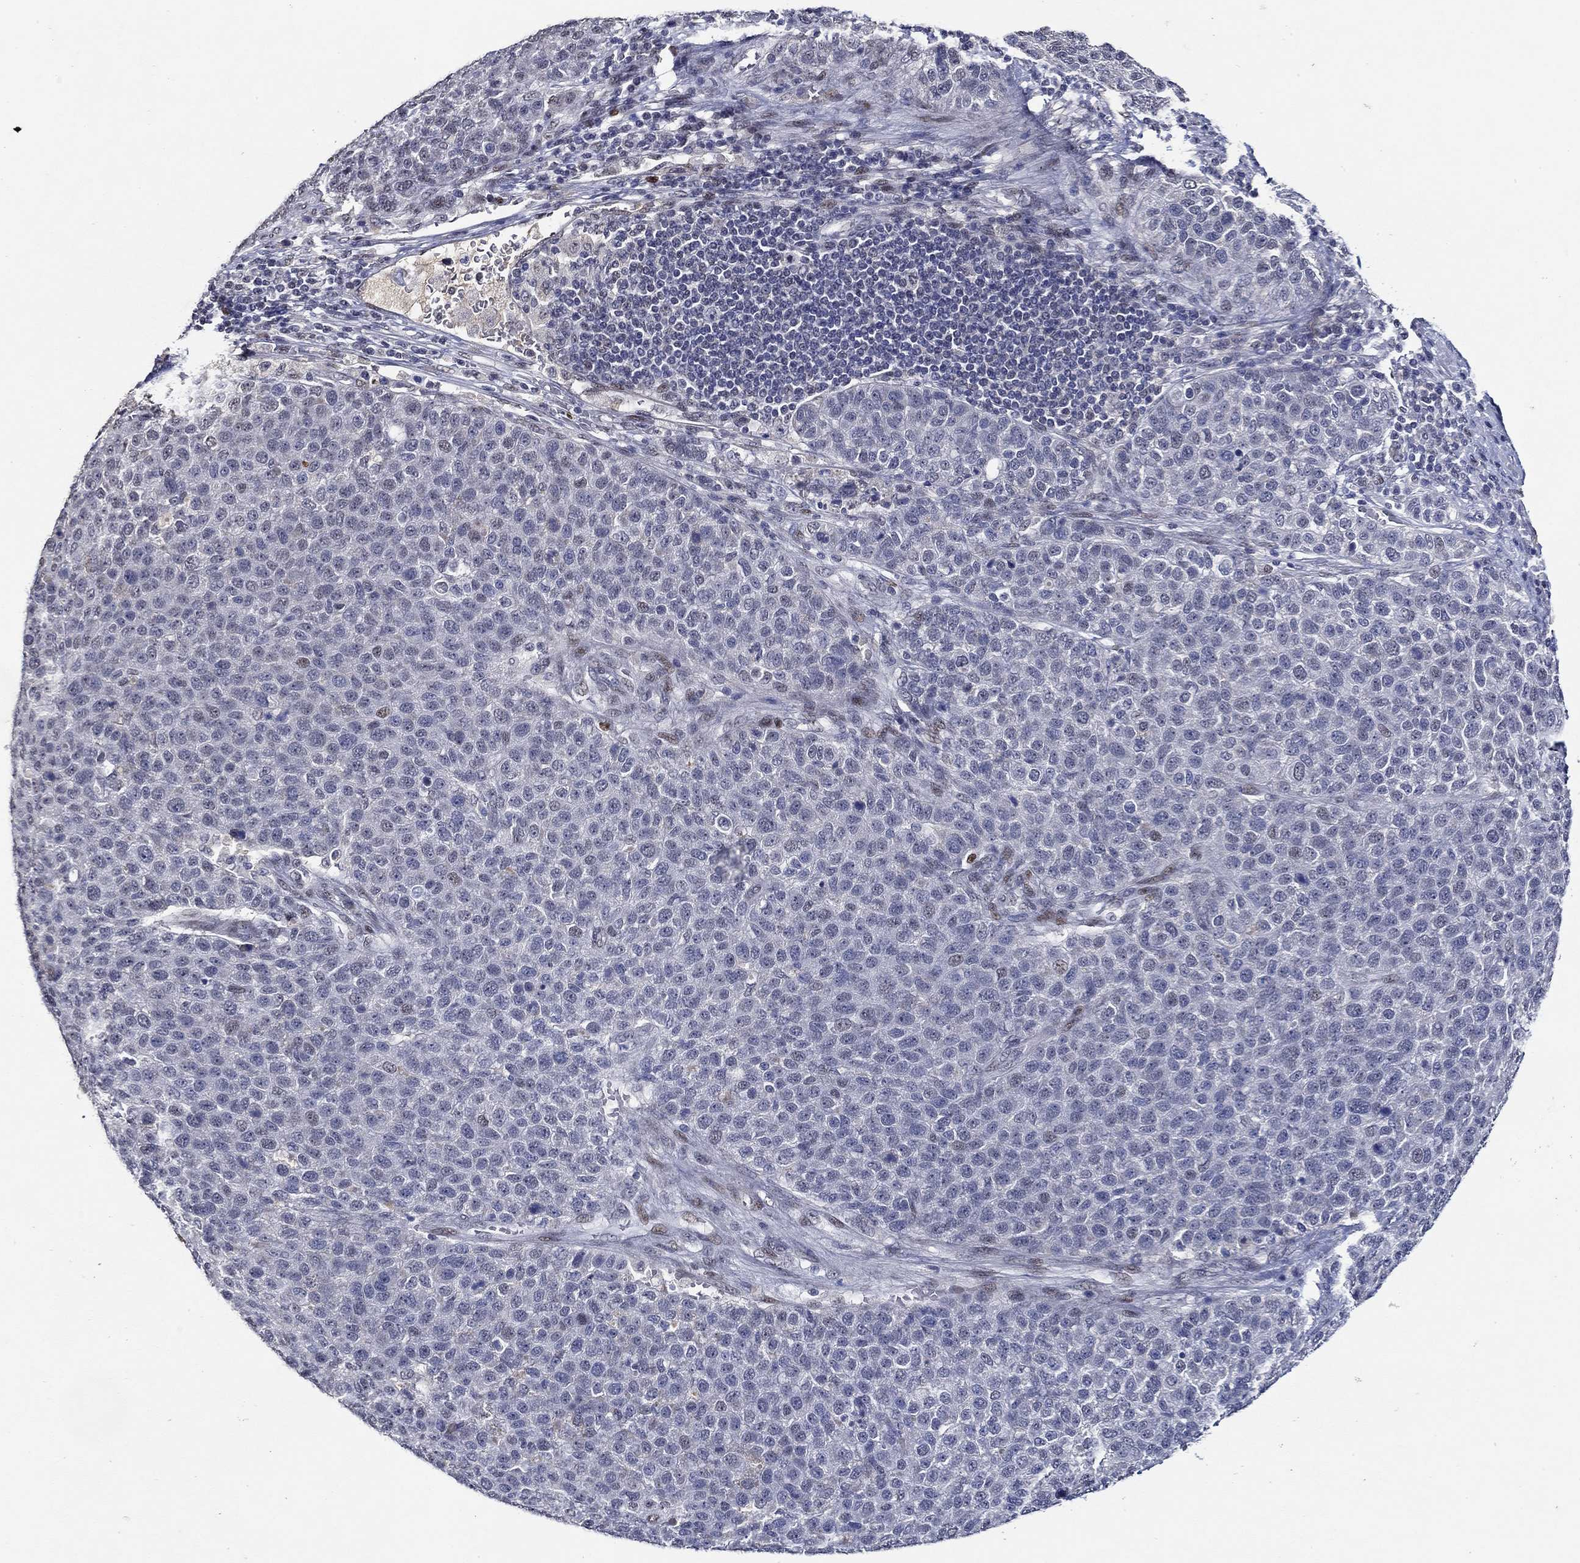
{"staining": {"intensity": "moderate", "quantity": "<25%", "location": "nuclear"}, "tissue": "pancreatic cancer", "cell_type": "Tumor cells", "image_type": "cancer", "snomed": [{"axis": "morphology", "description": "Adenocarcinoma, NOS"}, {"axis": "topography", "description": "Pancreas"}], "caption": "Pancreatic cancer (adenocarcinoma) stained with a brown dye exhibits moderate nuclear positive expression in approximately <25% of tumor cells.", "gene": "GATA2", "patient": {"sex": "female", "age": 61}}